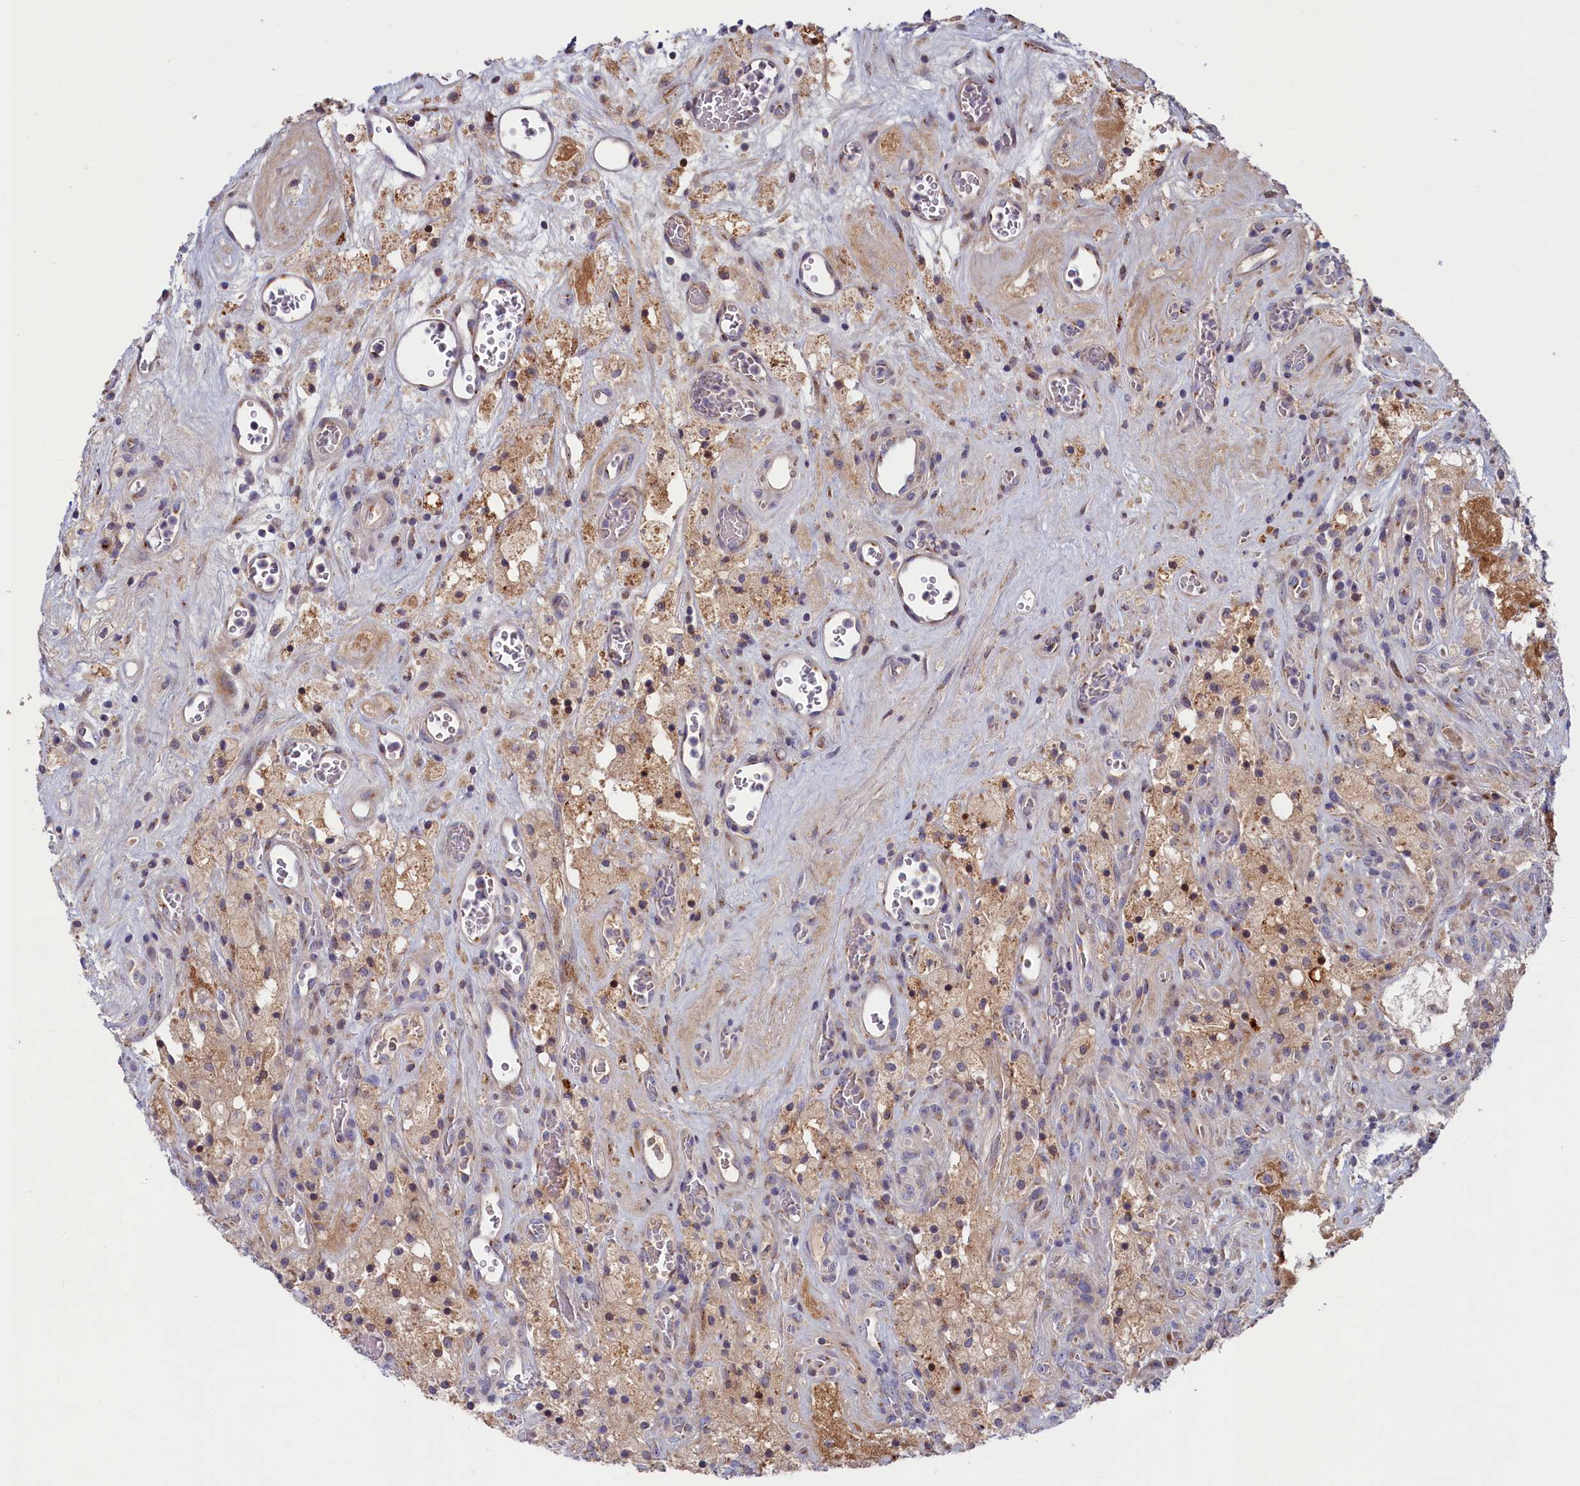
{"staining": {"intensity": "negative", "quantity": "none", "location": "none"}, "tissue": "glioma", "cell_type": "Tumor cells", "image_type": "cancer", "snomed": [{"axis": "morphology", "description": "Glioma, malignant, High grade"}, {"axis": "topography", "description": "Brain"}], "caption": "A histopathology image of human glioma is negative for staining in tumor cells. (Immunohistochemistry, brightfield microscopy, high magnification).", "gene": "CHST12", "patient": {"sex": "male", "age": 76}}